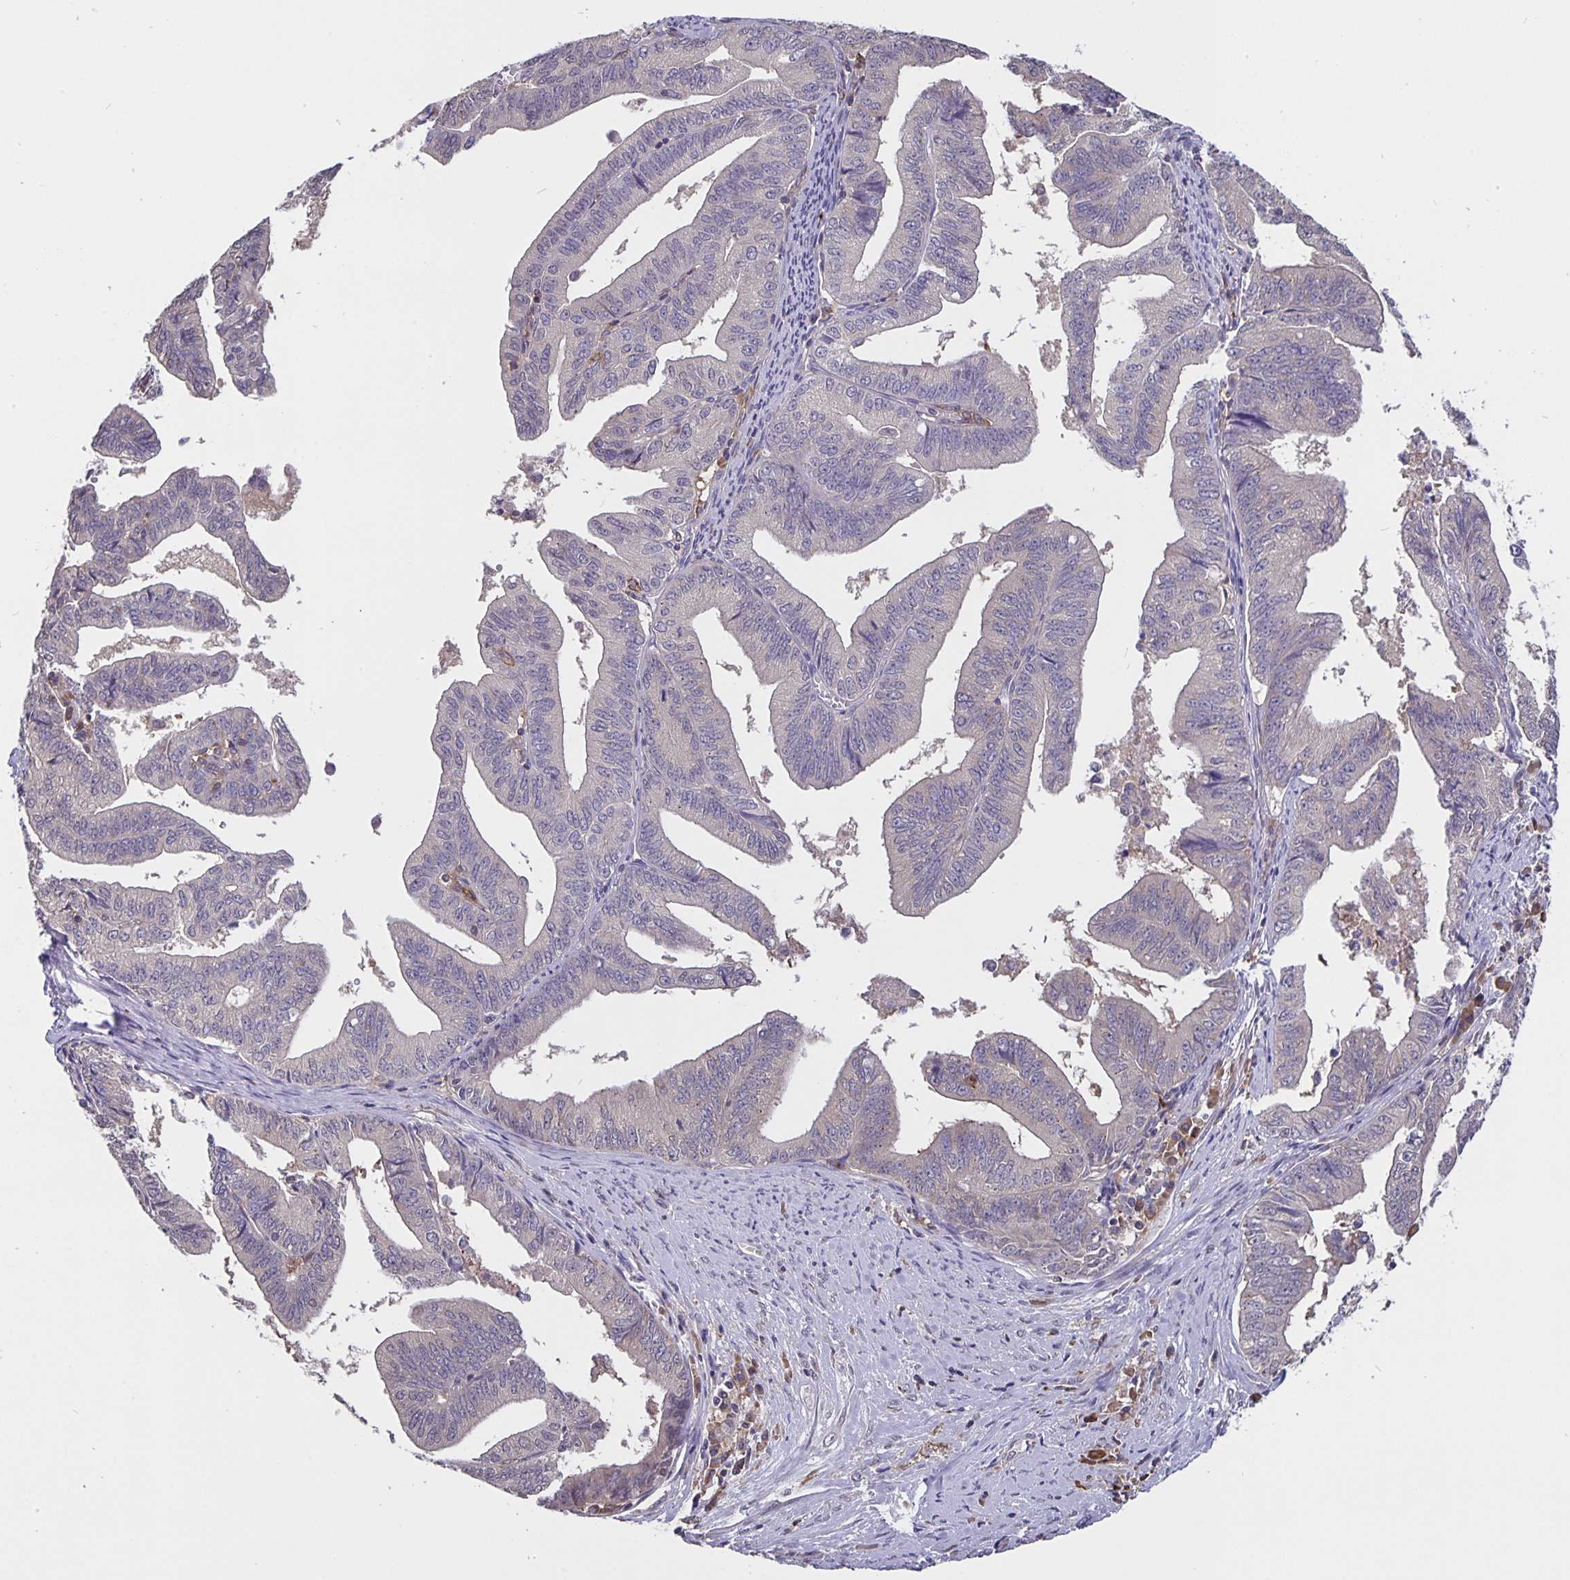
{"staining": {"intensity": "weak", "quantity": "<25%", "location": "cytoplasmic/membranous"}, "tissue": "endometrial cancer", "cell_type": "Tumor cells", "image_type": "cancer", "snomed": [{"axis": "morphology", "description": "Adenocarcinoma, NOS"}, {"axis": "topography", "description": "Endometrium"}], "caption": "This is an immunohistochemistry photomicrograph of adenocarcinoma (endometrial). There is no positivity in tumor cells.", "gene": "FEM1C", "patient": {"sex": "female", "age": 65}}